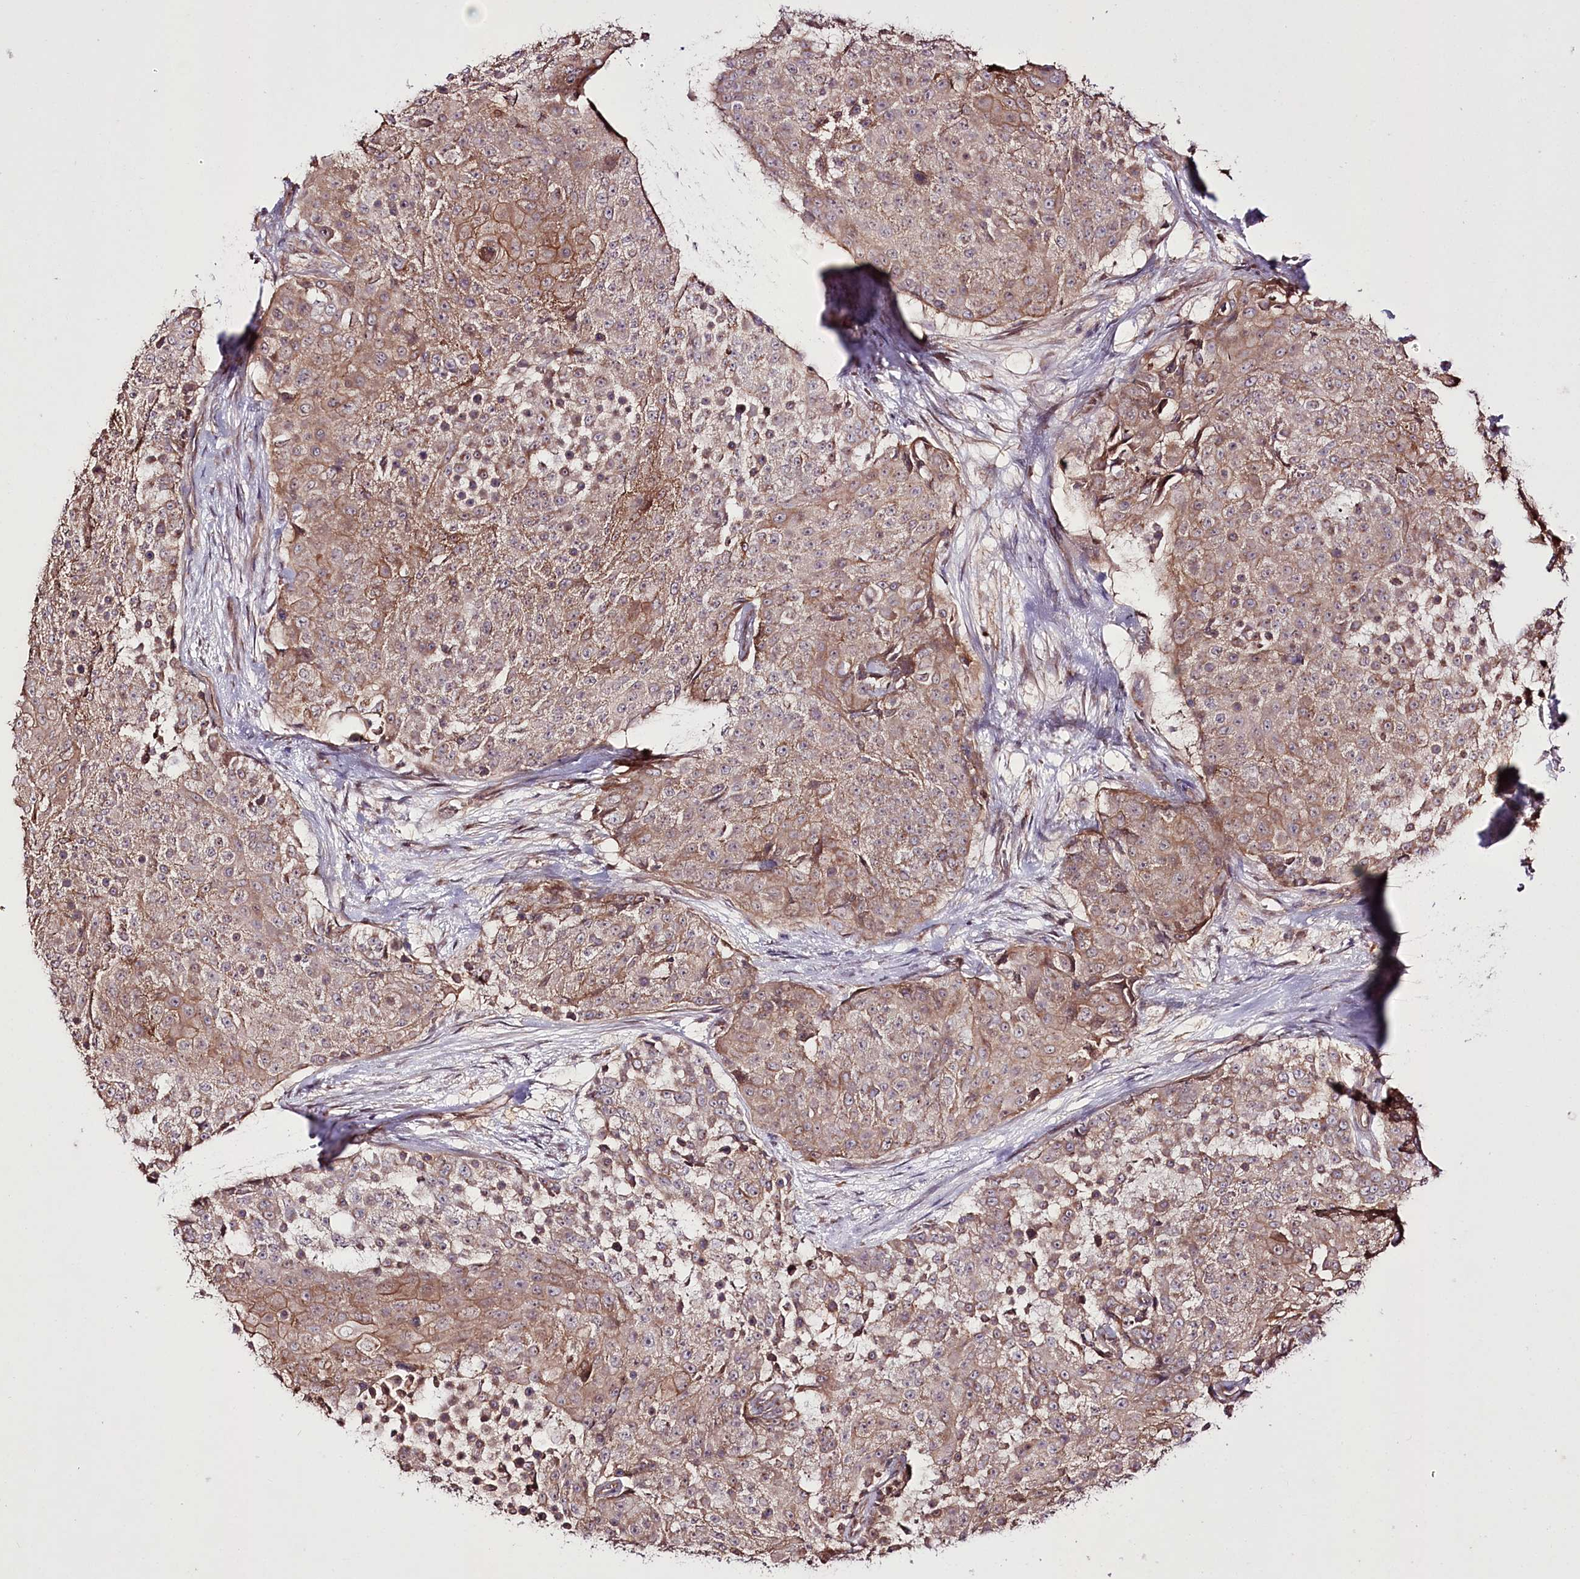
{"staining": {"intensity": "moderate", "quantity": ">75%", "location": "cytoplasmic/membranous"}, "tissue": "urothelial cancer", "cell_type": "Tumor cells", "image_type": "cancer", "snomed": [{"axis": "morphology", "description": "Urothelial carcinoma, High grade"}, {"axis": "topography", "description": "Urinary bladder"}], "caption": "This micrograph shows immunohistochemistry (IHC) staining of human urothelial cancer, with medium moderate cytoplasmic/membranous positivity in approximately >75% of tumor cells.", "gene": "REXO2", "patient": {"sex": "female", "age": 63}}